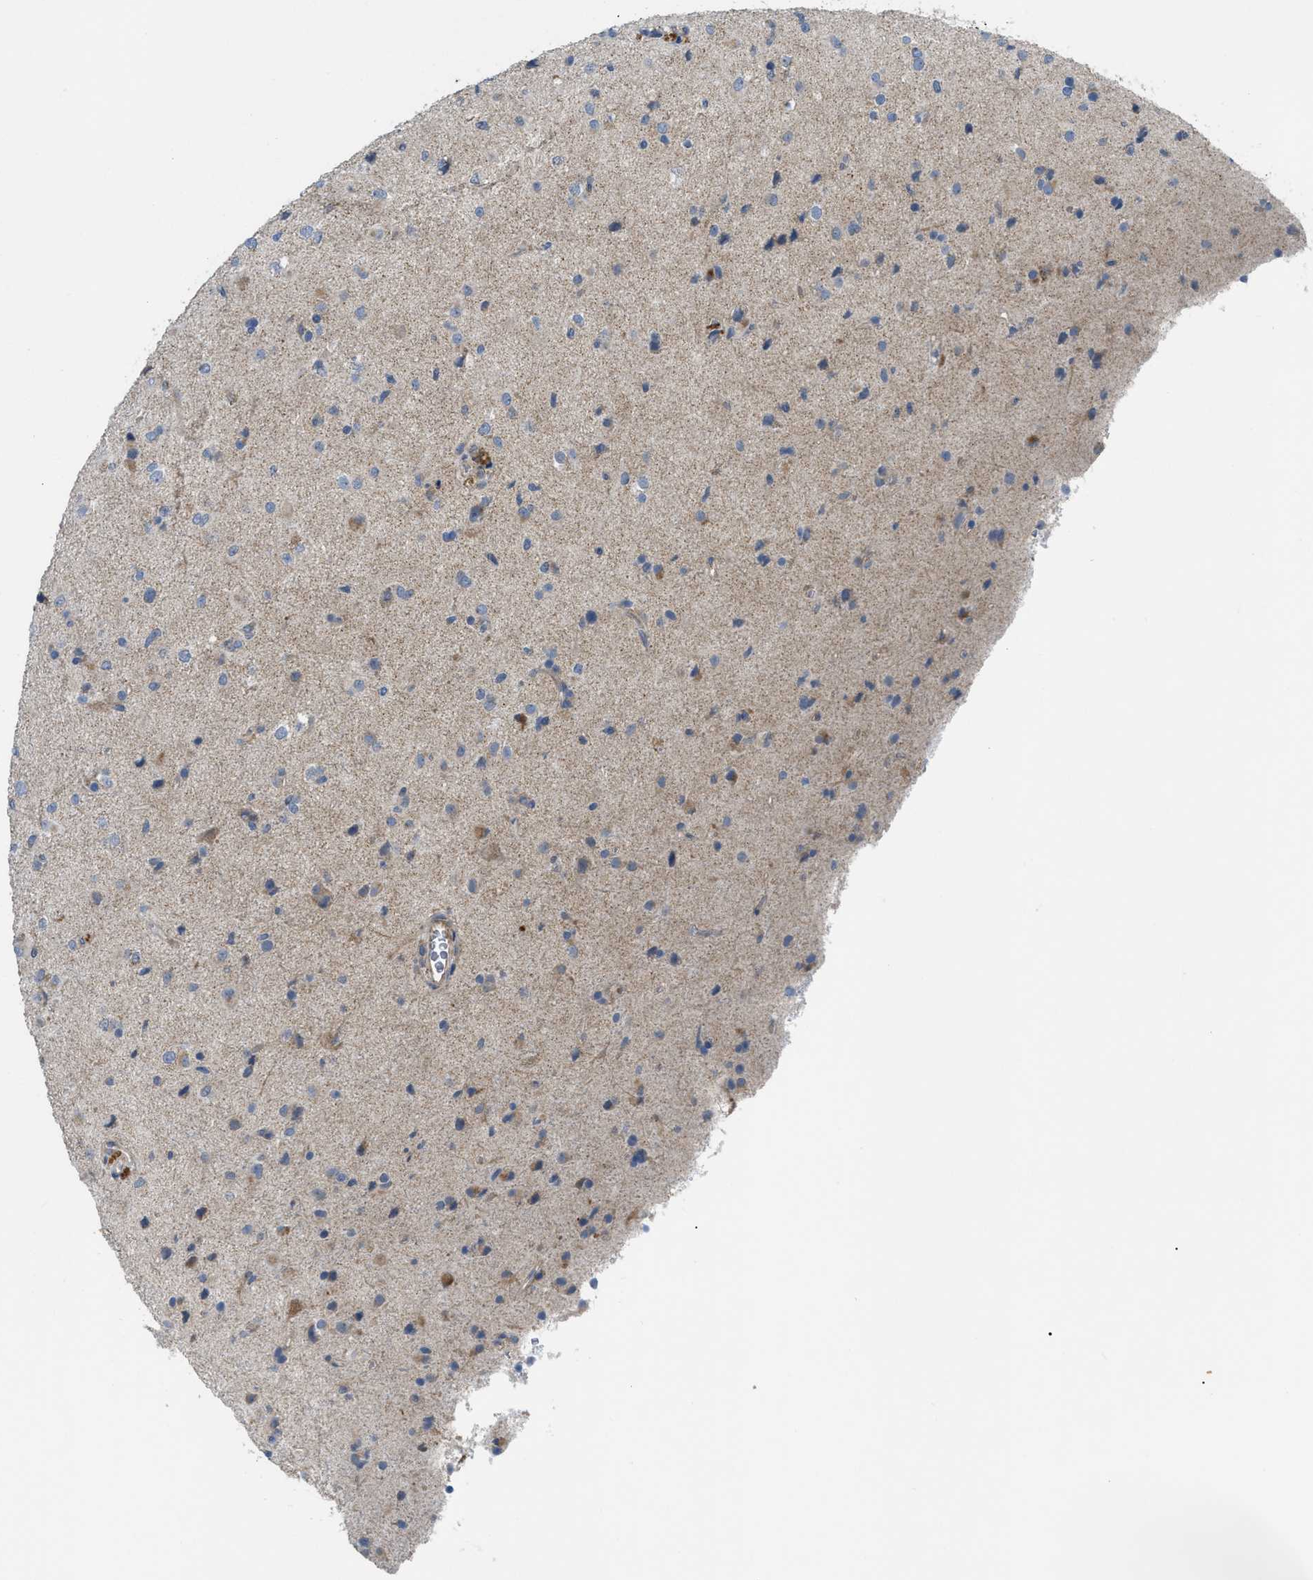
{"staining": {"intensity": "moderate", "quantity": "<25%", "location": "cytoplasmic/membranous"}, "tissue": "glioma", "cell_type": "Tumor cells", "image_type": "cancer", "snomed": [{"axis": "morphology", "description": "Glioma, malignant, Low grade"}, {"axis": "topography", "description": "Brain"}], "caption": "Immunohistochemical staining of human glioma displays moderate cytoplasmic/membranous protein expression in about <25% of tumor cells. Using DAB (3,3'-diaminobenzidine) (brown) and hematoxylin (blue) stains, captured at high magnification using brightfield microscopy.", "gene": "DHX58", "patient": {"sex": "male", "age": 65}}